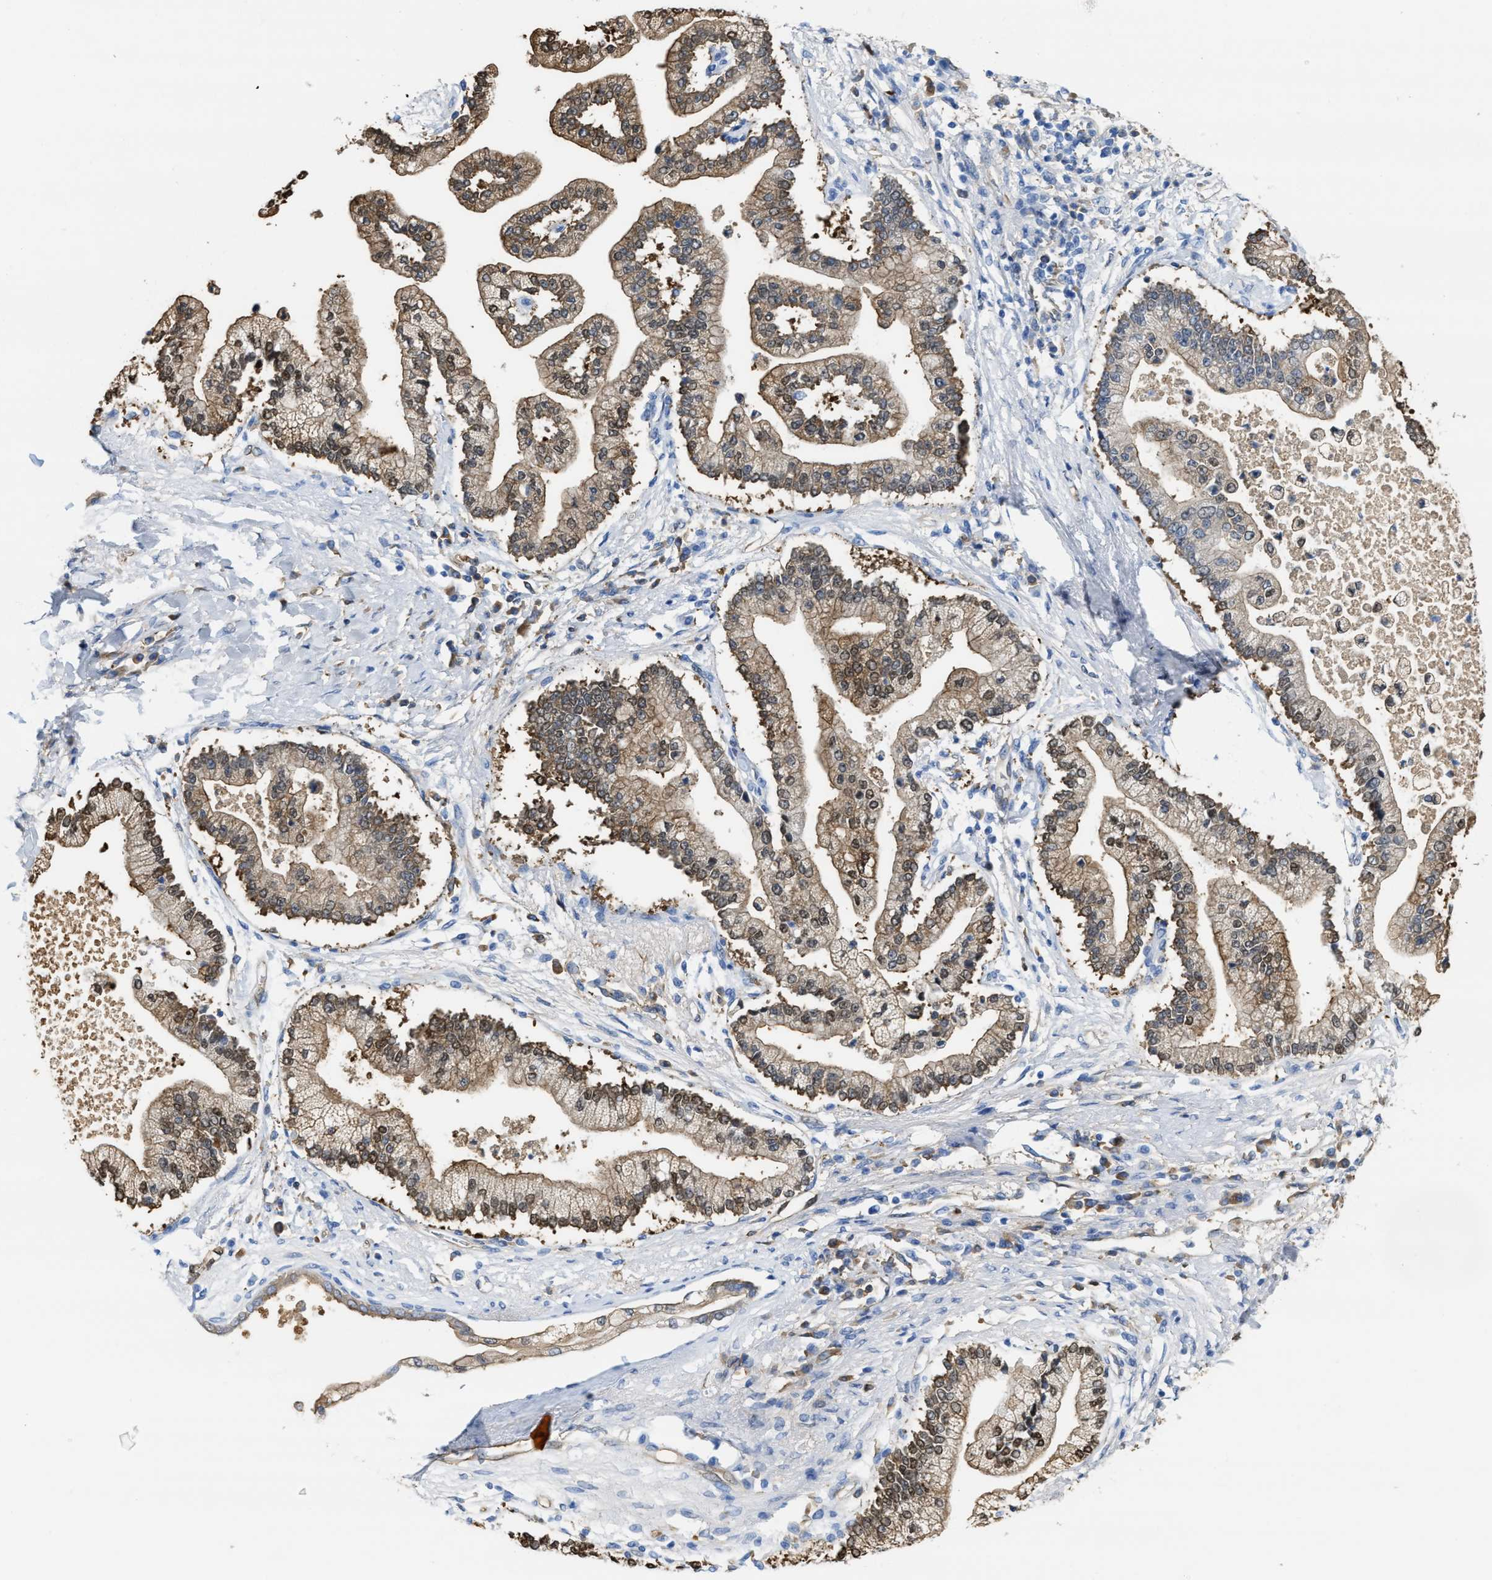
{"staining": {"intensity": "moderate", "quantity": ">75%", "location": "cytoplasmic/membranous,nuclear"}, "tissue": "liver cancer", "cell_type": "Tumor cells", "image_type": "cancer", "snomed": [{"axis": "morphology", "description": "Cholangiocarcinoma"}, {"axis": "topography", "description": "Liver"}], "caption": "Liver cancer stained with DAB immunohistochemistry (IHC) shows medium levels of moderate cytoplasmic/membranous and nuclear positivity in approximately >75% of tumor cells.", "gene": "ASS1", "patient": {"sex": "male", "age": 50}}